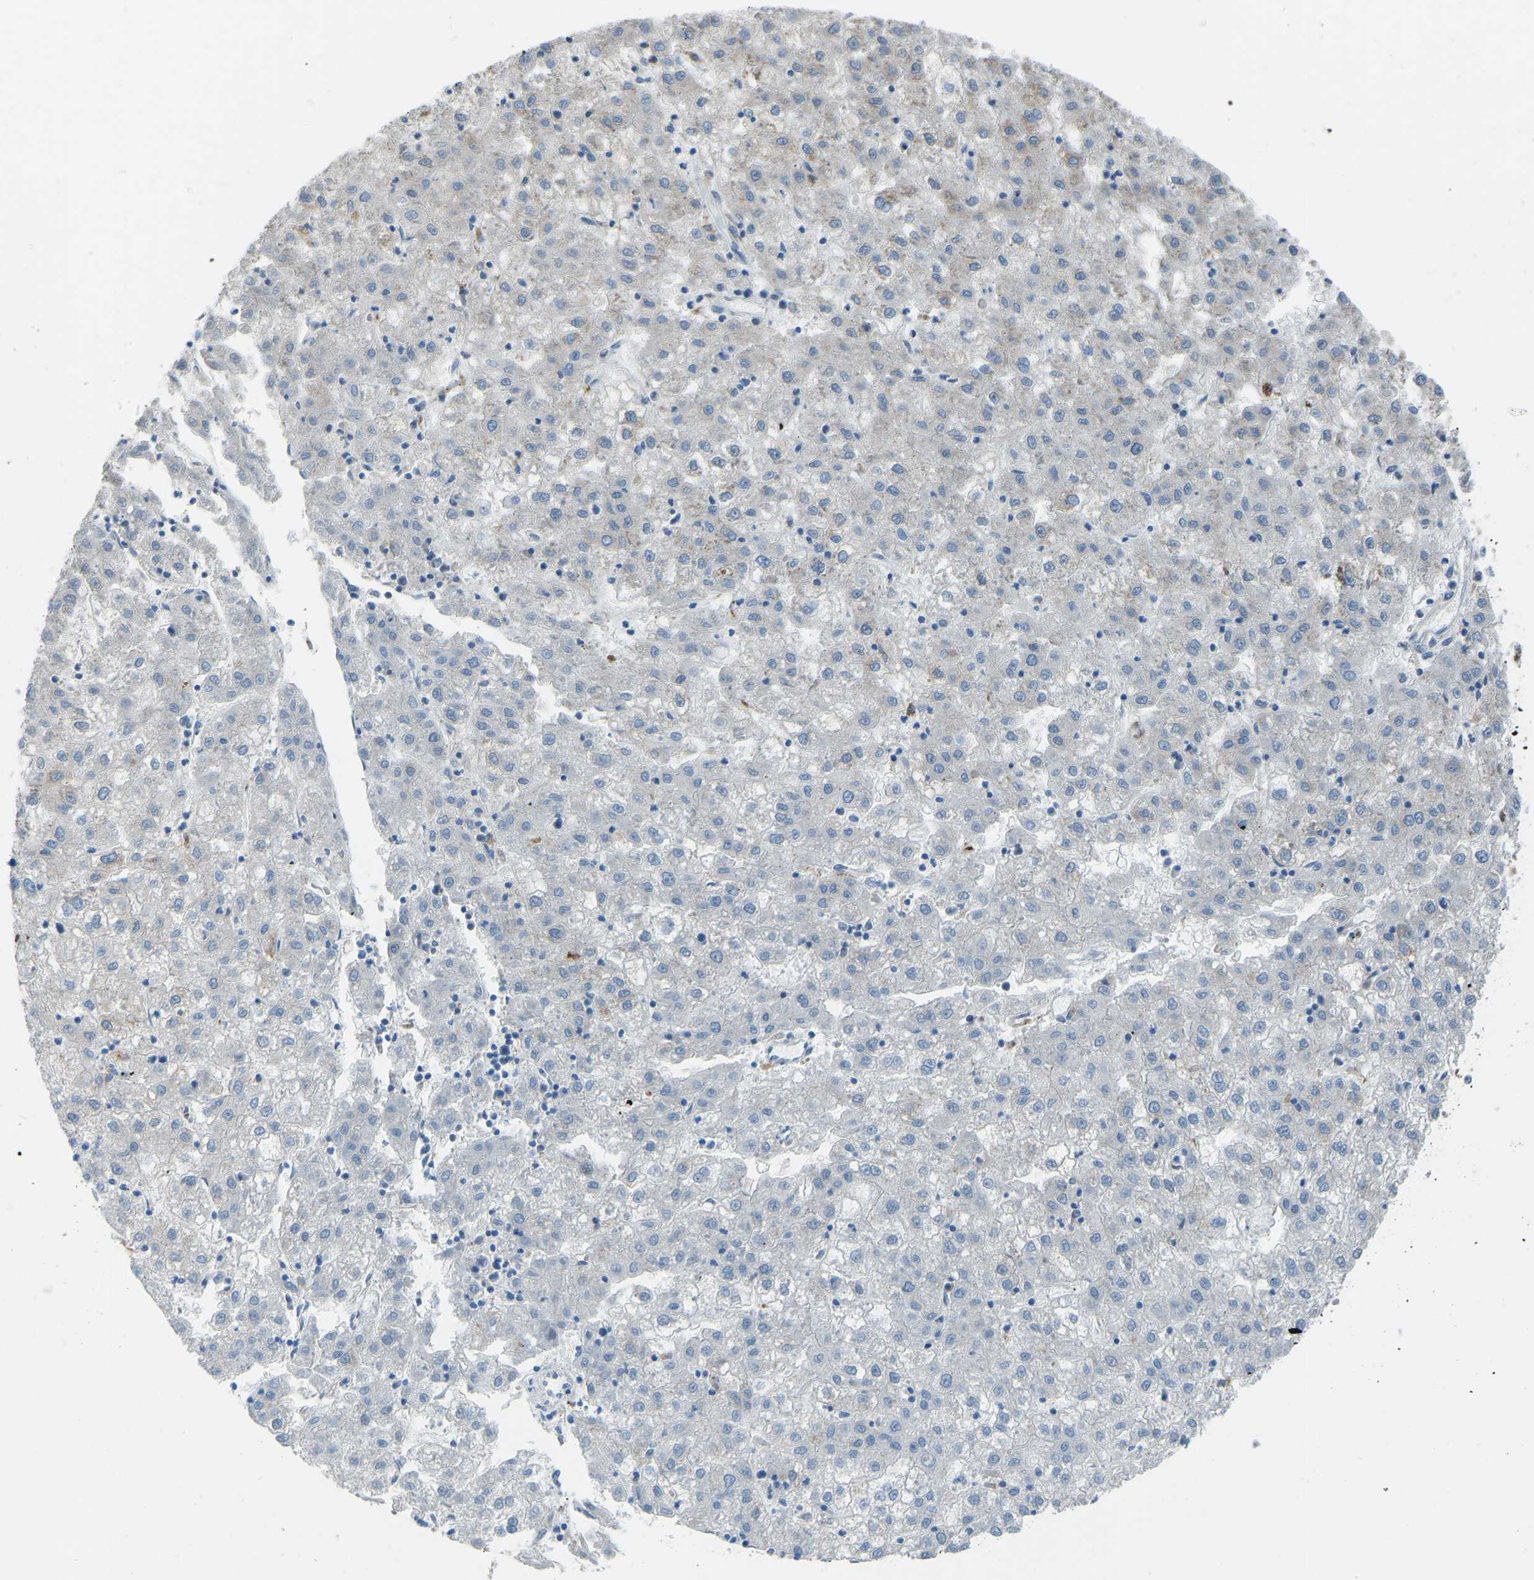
{"staining": {"intensity": "negative", "quantity": "none", "location": "none"}, "tissue": "liver cancer", "cell_type": "Tumor cells", "image_type": "cancer", "snomed": [{"axis": "morphology", "description": "Carcinoma, Hepatocellular, NOS"}, {"axis": "topography", "description": "Liver"}], "caption": "An image of liver cancer (hepatocellular carcinoma) stained for a protein shows no brown staining in tumor cells.", "gene": "SMIM20", "patient": {"sex": "male", "age": 72}}